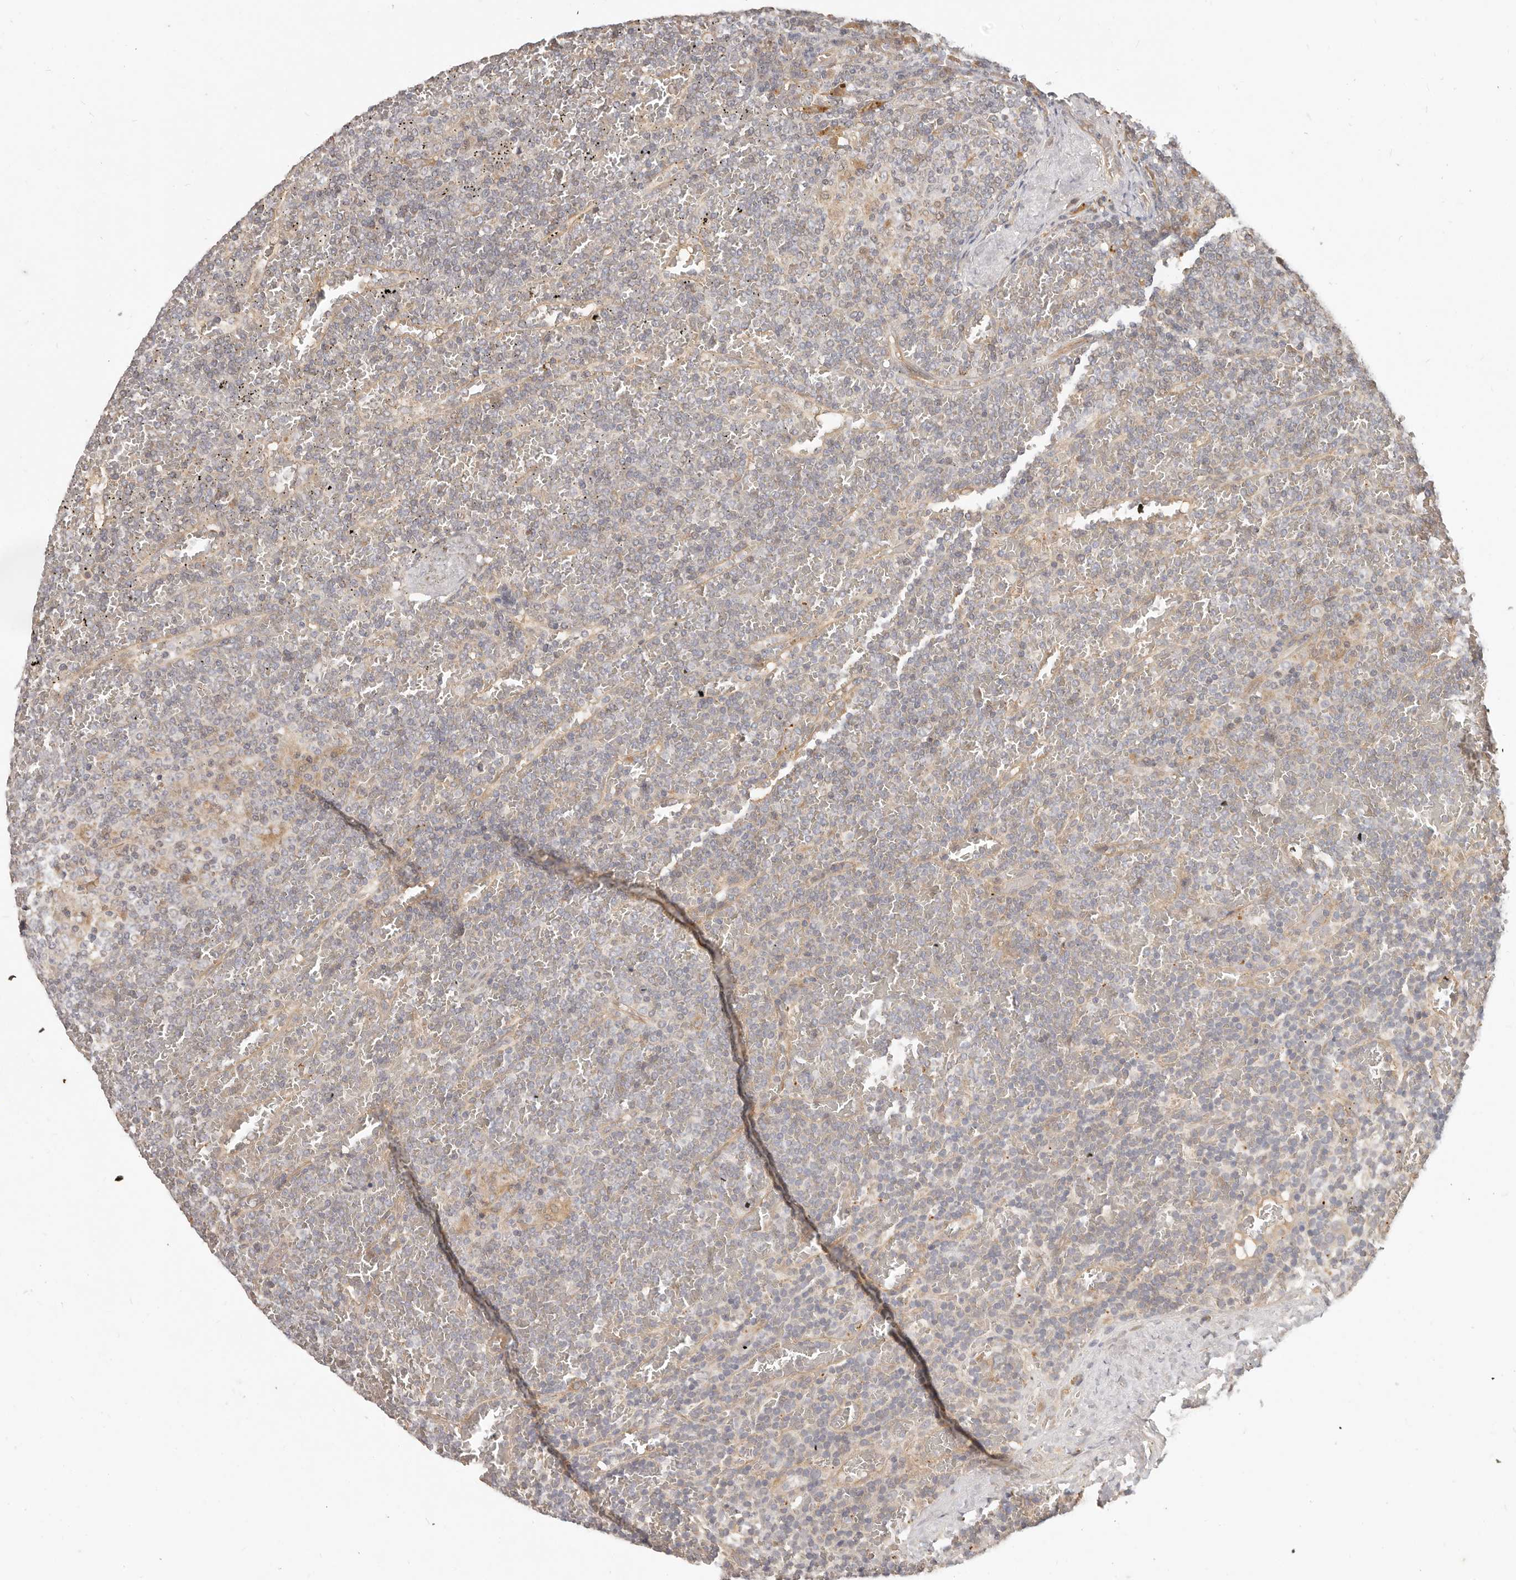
{"staining": {"intensity": "negative", "quantity": "none", "location": "none"}, "tissue": "lymphoma", "cell_type": "Tumor cells", "image_type": "cancer", "snomed": [{"axis": "morphology", "description": "Malignant lymphoma, non-Hodgkin's type, Low grade"}, {"axis": "topography", "description": "Spleen"}], "caption": "The IHC image has no significant positivity in tumor cells of low-grade malignant lymphoma, non-Hodgkin's type tissue. Nuclei are stained in blue.", "gene": "MTFR2", "patient": {"sex": "female", "age": 19}}